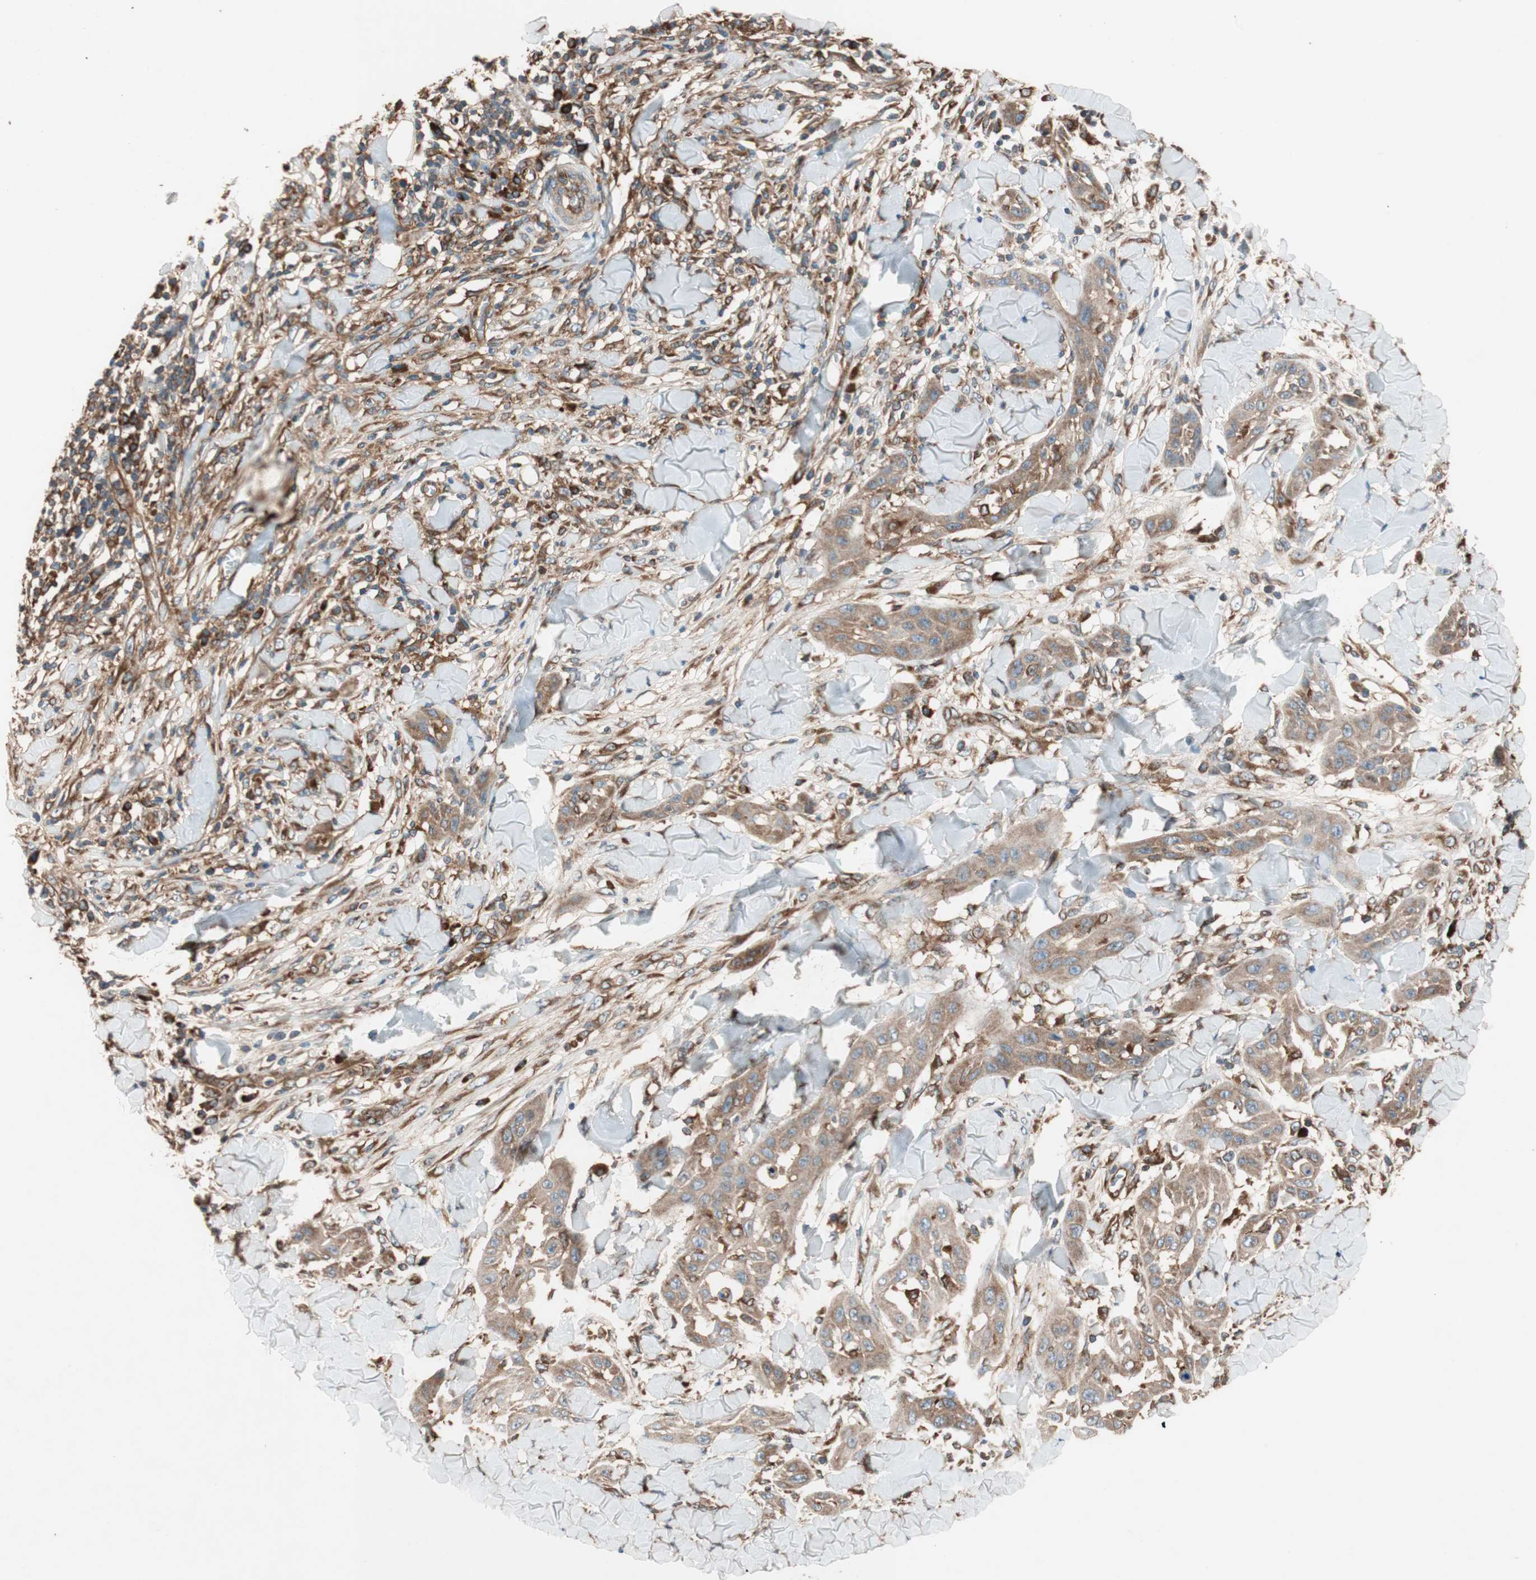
{"staining": {"intensity": "moderate", "quantity": ">75%", "location": "cytoplasmic/membranous"}, "tissue": "skin cancer", "cell_type": "Tumor cells", "image_type": "cancer", "snomed": [{"axis": "morphology", "description": "Squamous cell carcinoma, NOS"}, {"axis": "topography", "description": "Skin"}], "caption": "The micrograph shows a brown stain indicating the presence of a protein in the cytoplasmic/membranous of tumor cells in skin cancer (squamous cell carcinoma). (DAB (3,3'-diaminobenzidine) IHC, brown staining for protein, blue staining for nuclei).", "gene": "RAB5A", "patient": {"sex": "male", "age": 24}}